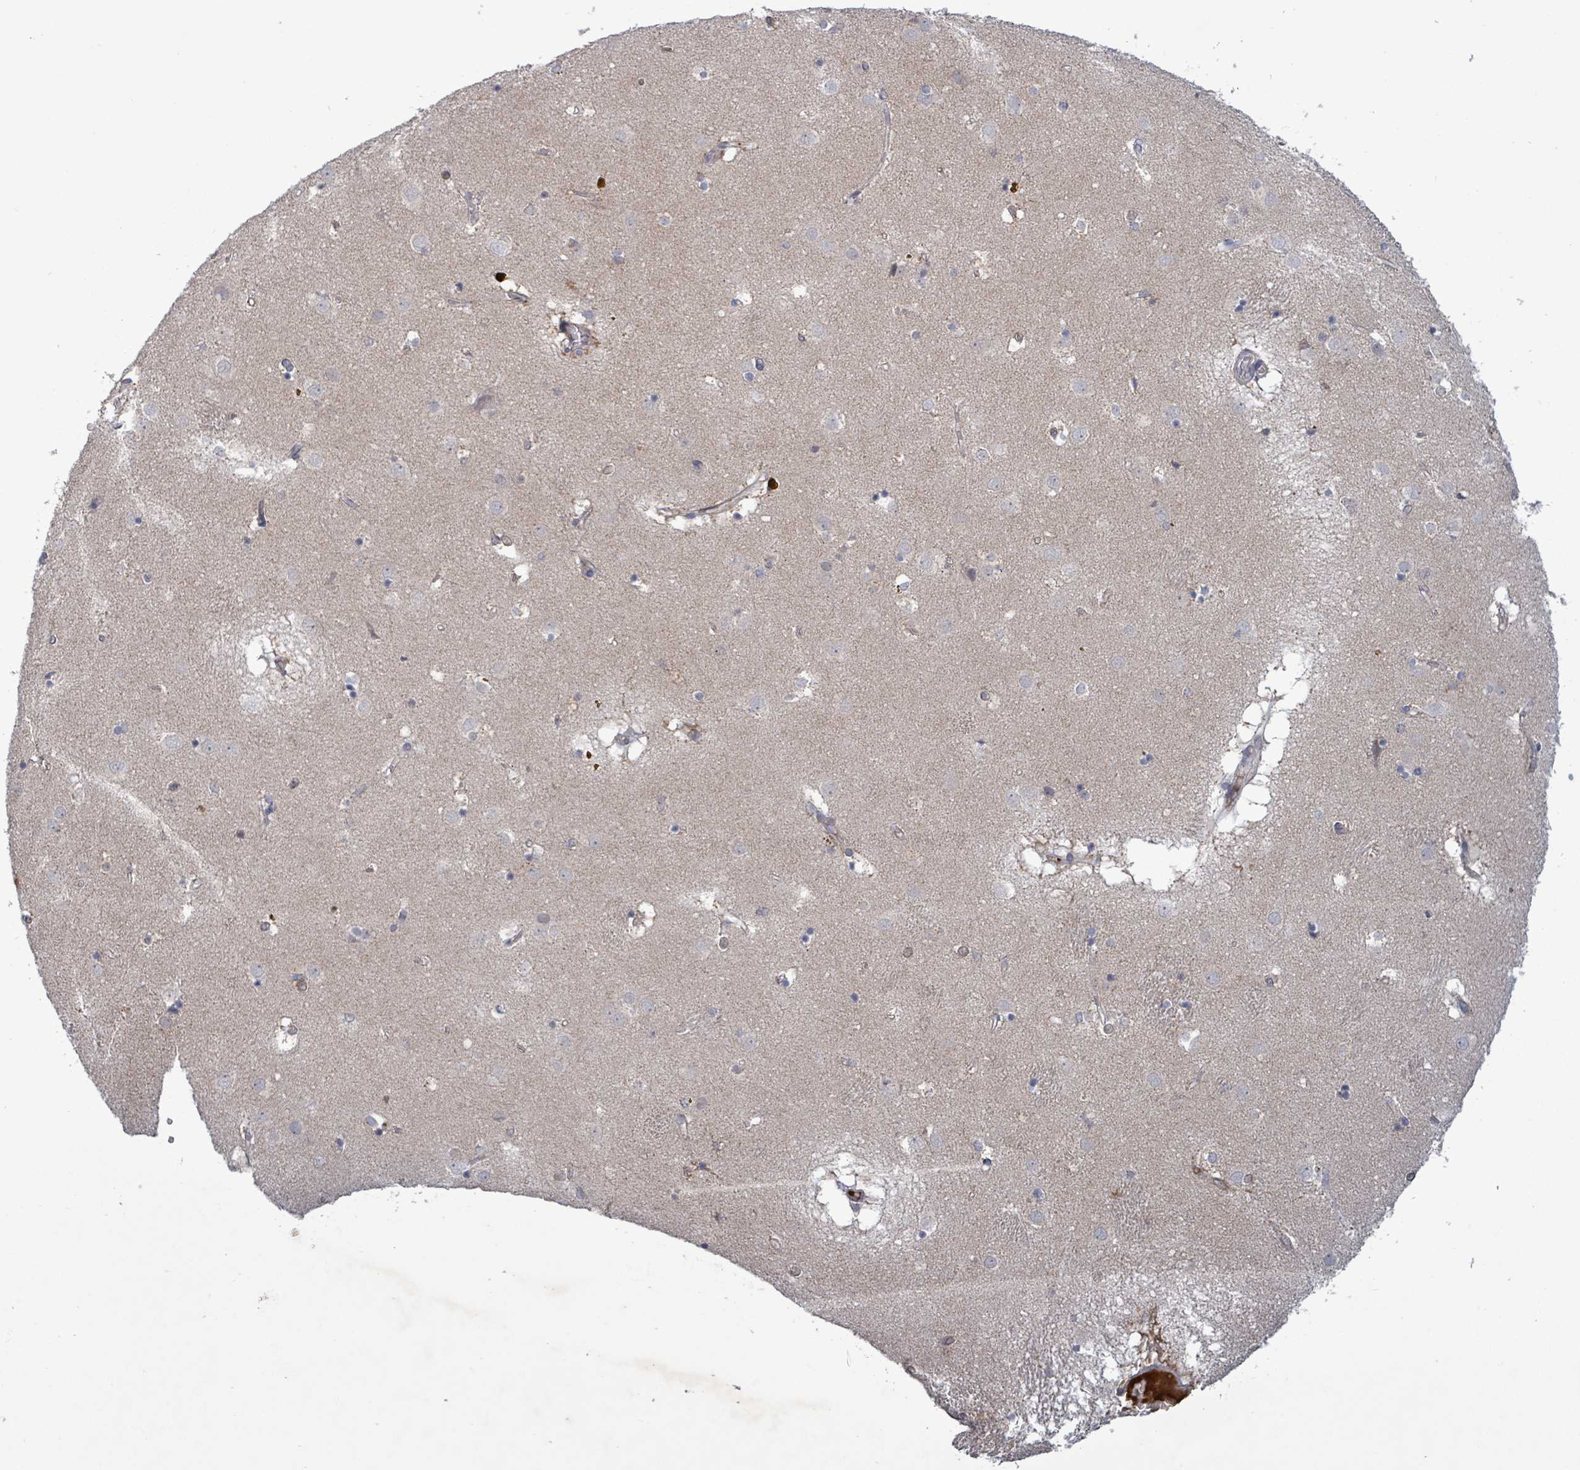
{"staining": {"intensity": "negative", "quantity": "none", "location": "none"}, "tissue": "caudate", "cell_type": "Glial cells", "image_type": "normal", "snomed": [{"axis": "morphology", "description": "Normal tissue, NOS"}, {"axis": "topography", "description": "Lateral ventricle wall"}], "caption": "This is a photomicrograph of IHC staining of unremarkable caudate, which shows no expression in glial cells.", "gene": "GRM8", "patient": {"sex": "male", "age": 70}}